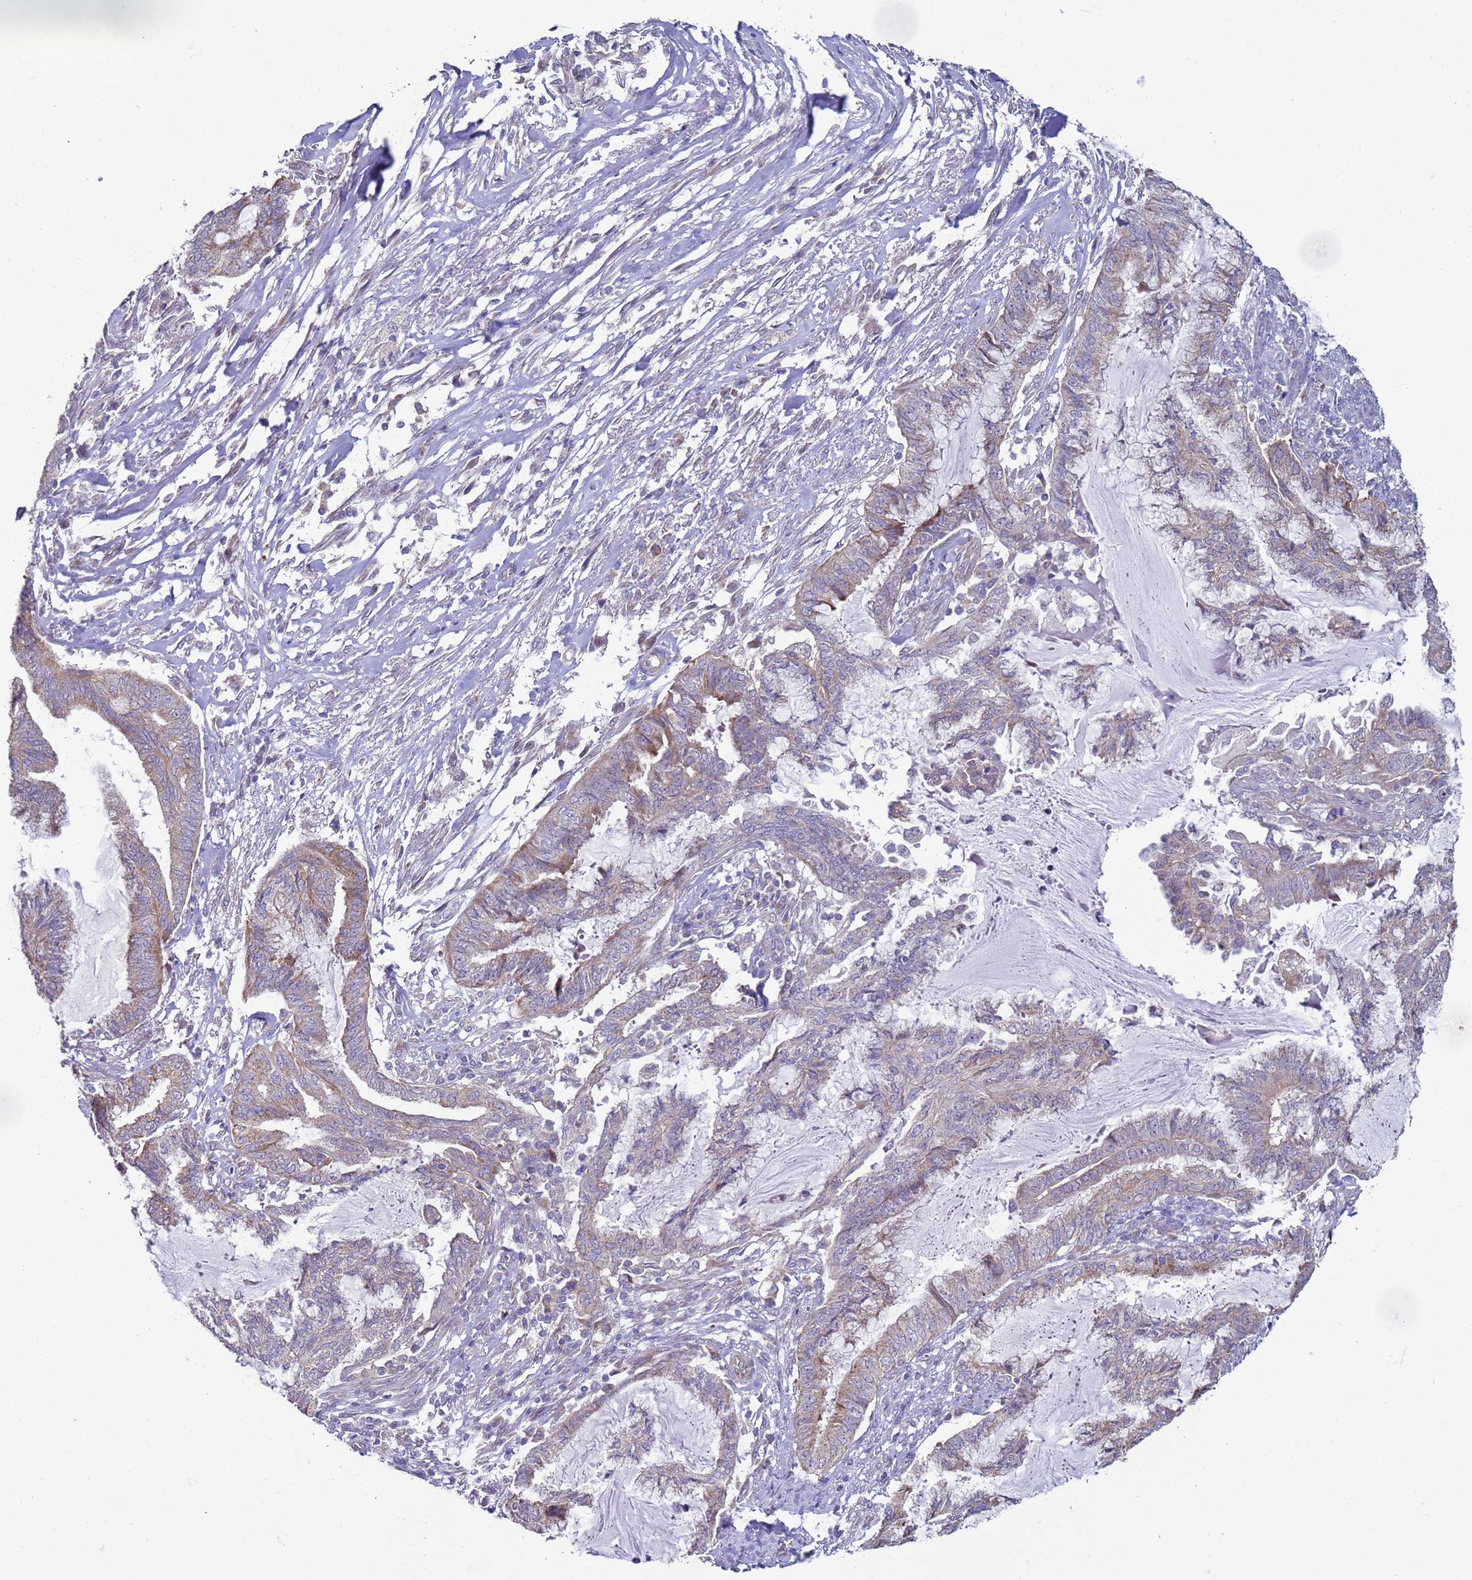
{"staining": {"intensity": "weak", "quantity": "<25%", "location": "cytoplasmic/membranous"}, "tissue": "endometrial cancer", "cell_type": "Tumor cells", "image_type": "cancer", "snomed": [{"axis": "morphology", "description": "Adenocarcinoma, NOS"}, {"axis": "topography", "description": "Endometrium"}], "caption": "This is a micrograph of immunohistochemistry (IHC) staining of endometrial cancer (adenocarcinoma), which shows no staining in tumor cells.", "gene": "DIP2B", "patient": {"sex": "female", "age": 86}}